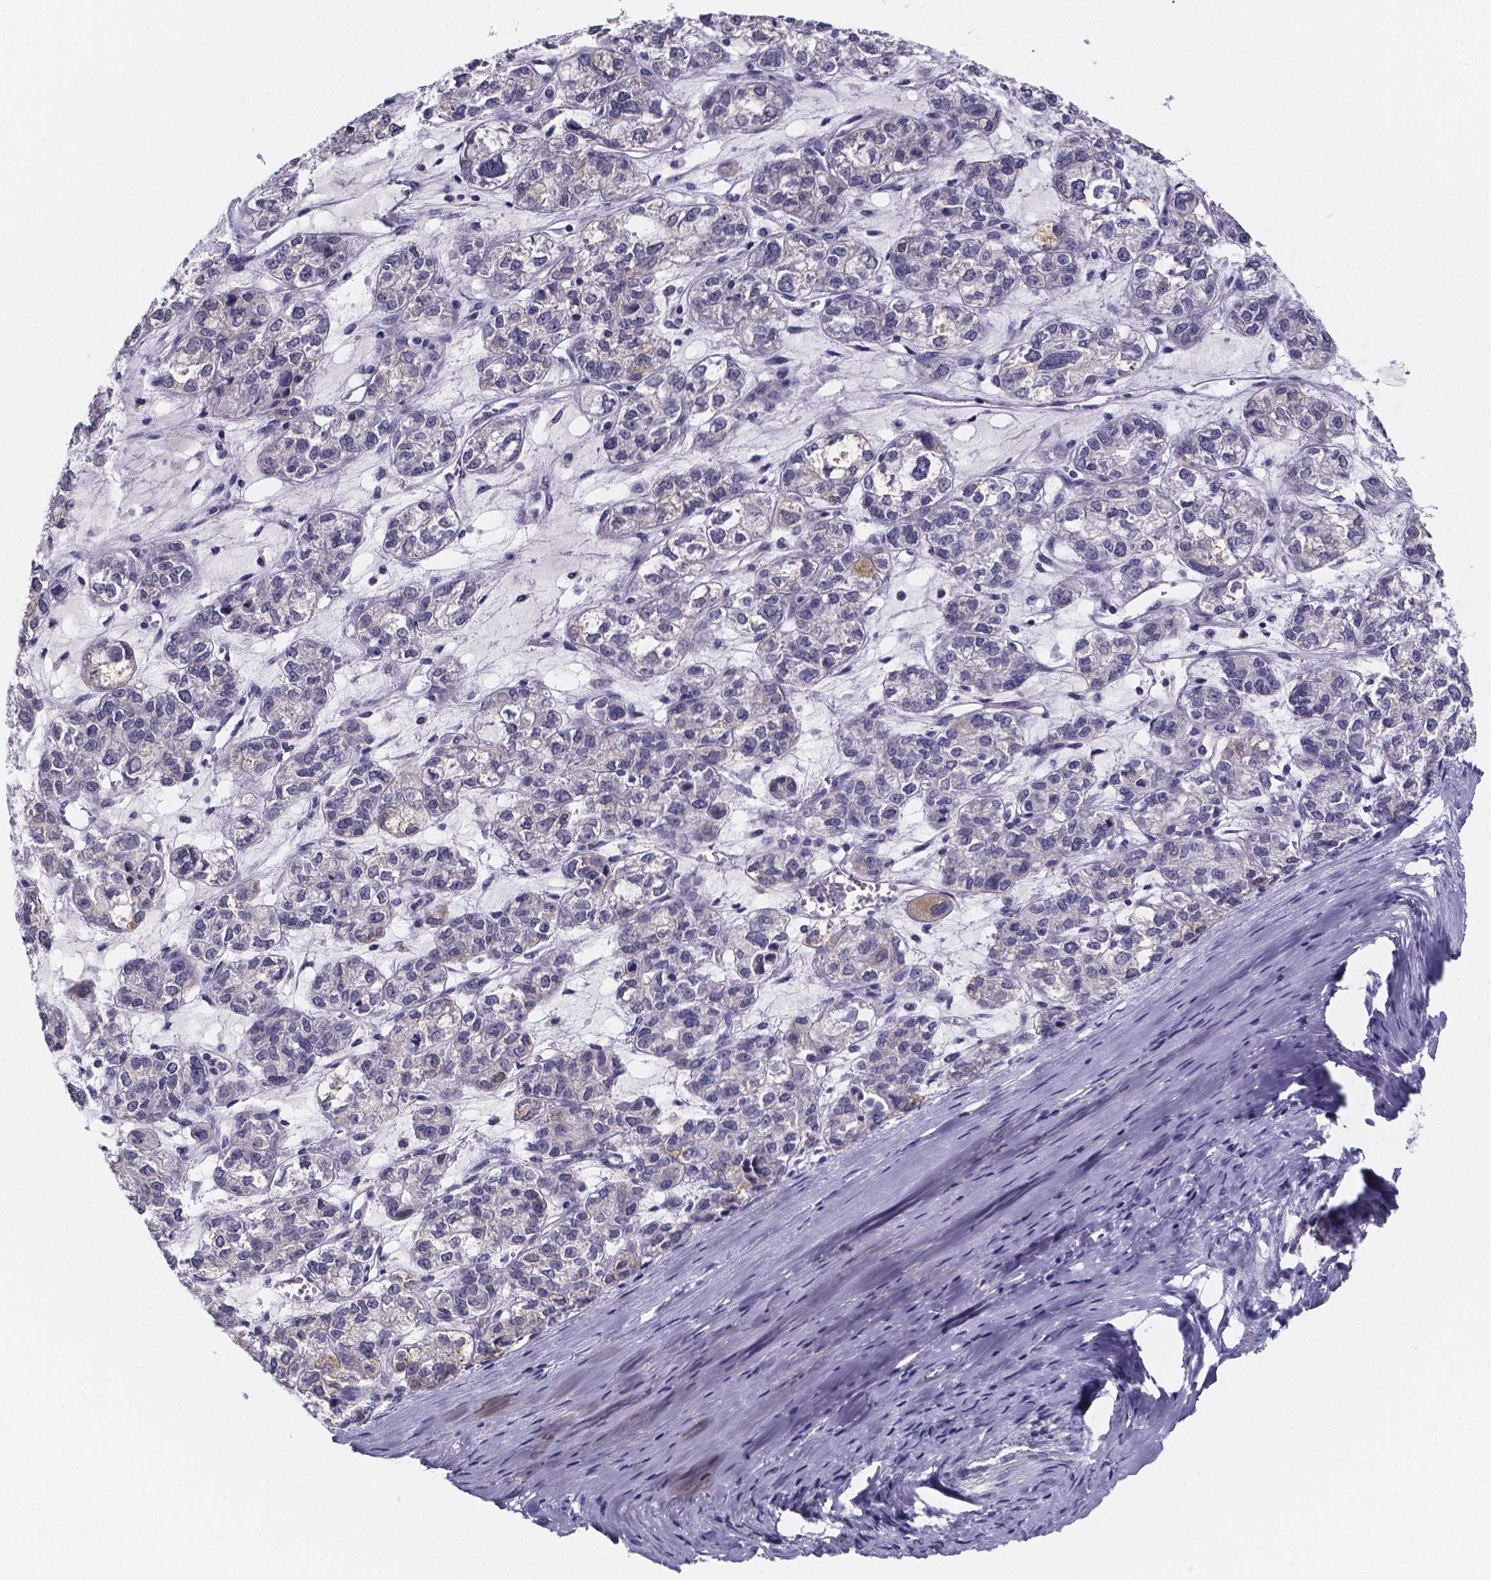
{"staining": {"intensity": "negative", "quantity": "none", "location": "none"}, "tissue": "ovarian cancer", "cell_type": "Tumor cells", "image_type": "cancer", "snomed": [{"axis": "morphology", "description": "Carcinoma, endometroid"}, {"axis": "topography", "description": "Ovary"}], "caption": "DAB immunohistochemical staining of endometroid carcinoma (ovarian) shows no significant expression in tumor cells.", "gene": "IZUMO1", "patient": {"sex": "female", "age": 64}}